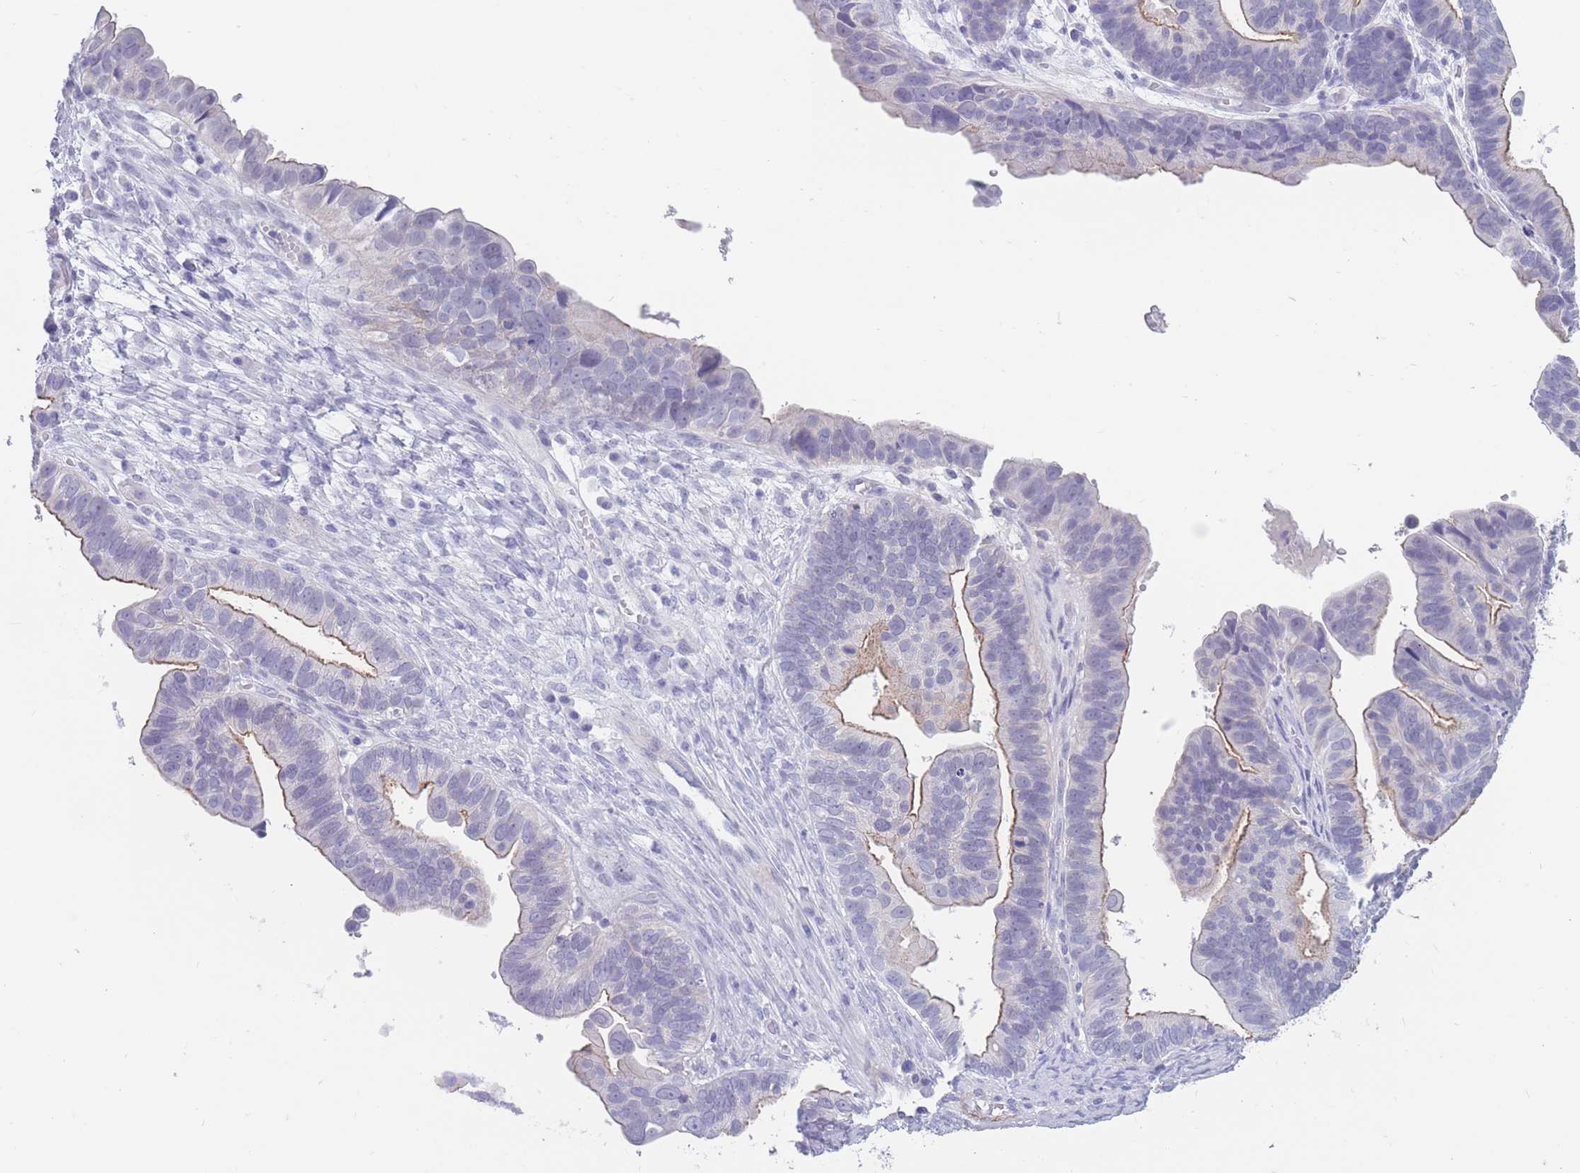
{"staining": {"intensity": "moderate", "quantity": "25%-75%", "location": "cytoplasmic/membranous"}, "tissue": "ovarian cancer", "cell_type": "Tumor cells", "image_type": "cancer", "snomed": [{"axis": "morphology", "description": "Cystadenocarcinoma, serous, NOS"}, {"axis": "topography", "description": "Ovary"}], "caption": "Immunohistochemical staining of ovarian serous cystadenocarcinoma exhibits moderate cytoplasmic/membranous protein staining in about 25%-75% of tumor cells.", "gene": "DPYD", "patient": {"sex": "female", "age": 56}}